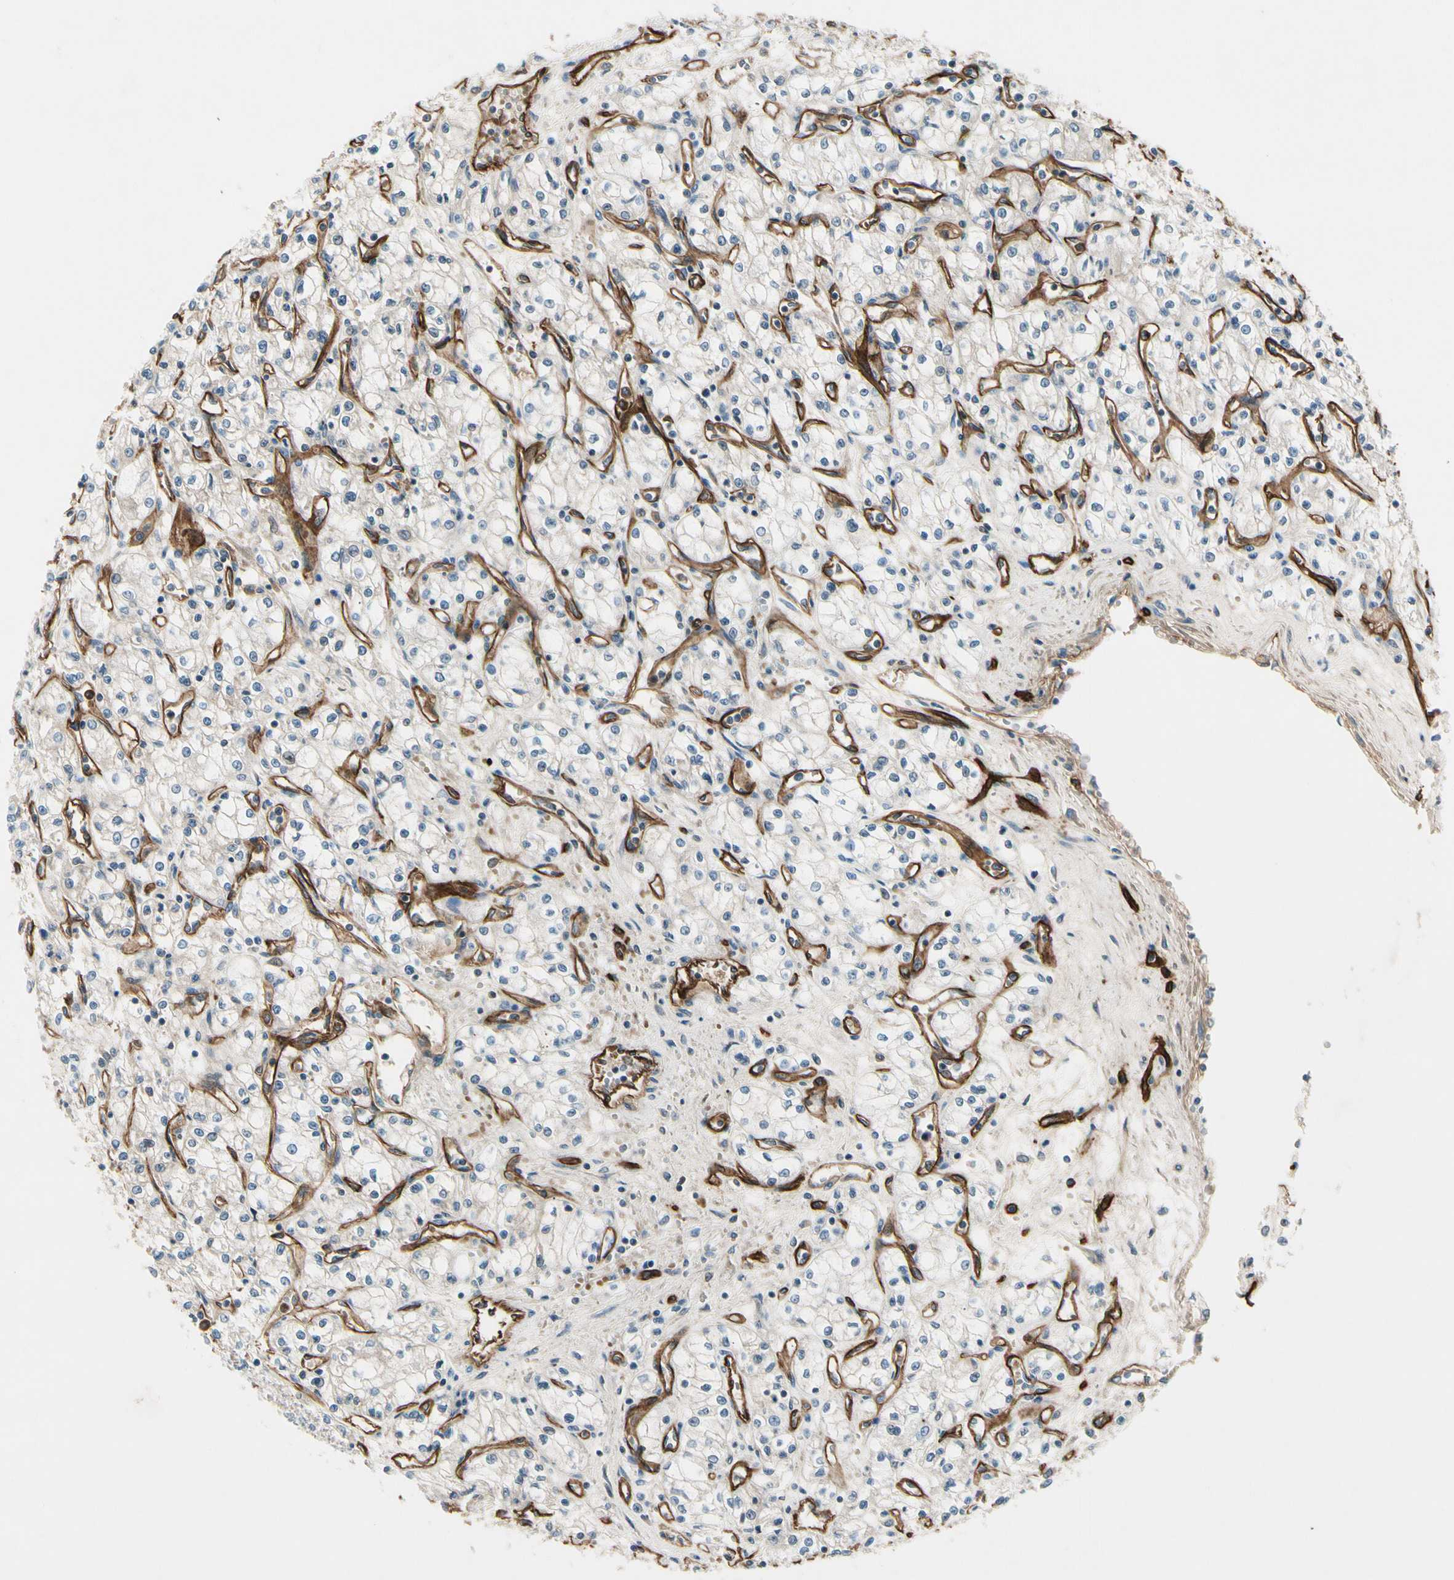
{"staining": {"intensity": "negative", "quantity": "none", "location": "none"}, "tissue": "renal cancer", "cell_type": "Tumor cells", "image_type": "cancer", "snomed": [{"axis": "morphology", "description": "Normal tissue, NOS"}, {"axis": "morphology", "description": "Adenocarcinoma, NOS"}, {"axis": "topography", "description": "Kidney"}], "caption": "A histopathology image of renal cancer stained for a protein demonstrates no brown staining in tumor cells.", "gene": "CD93", "patient": {"sex": "male", "age": 59}}